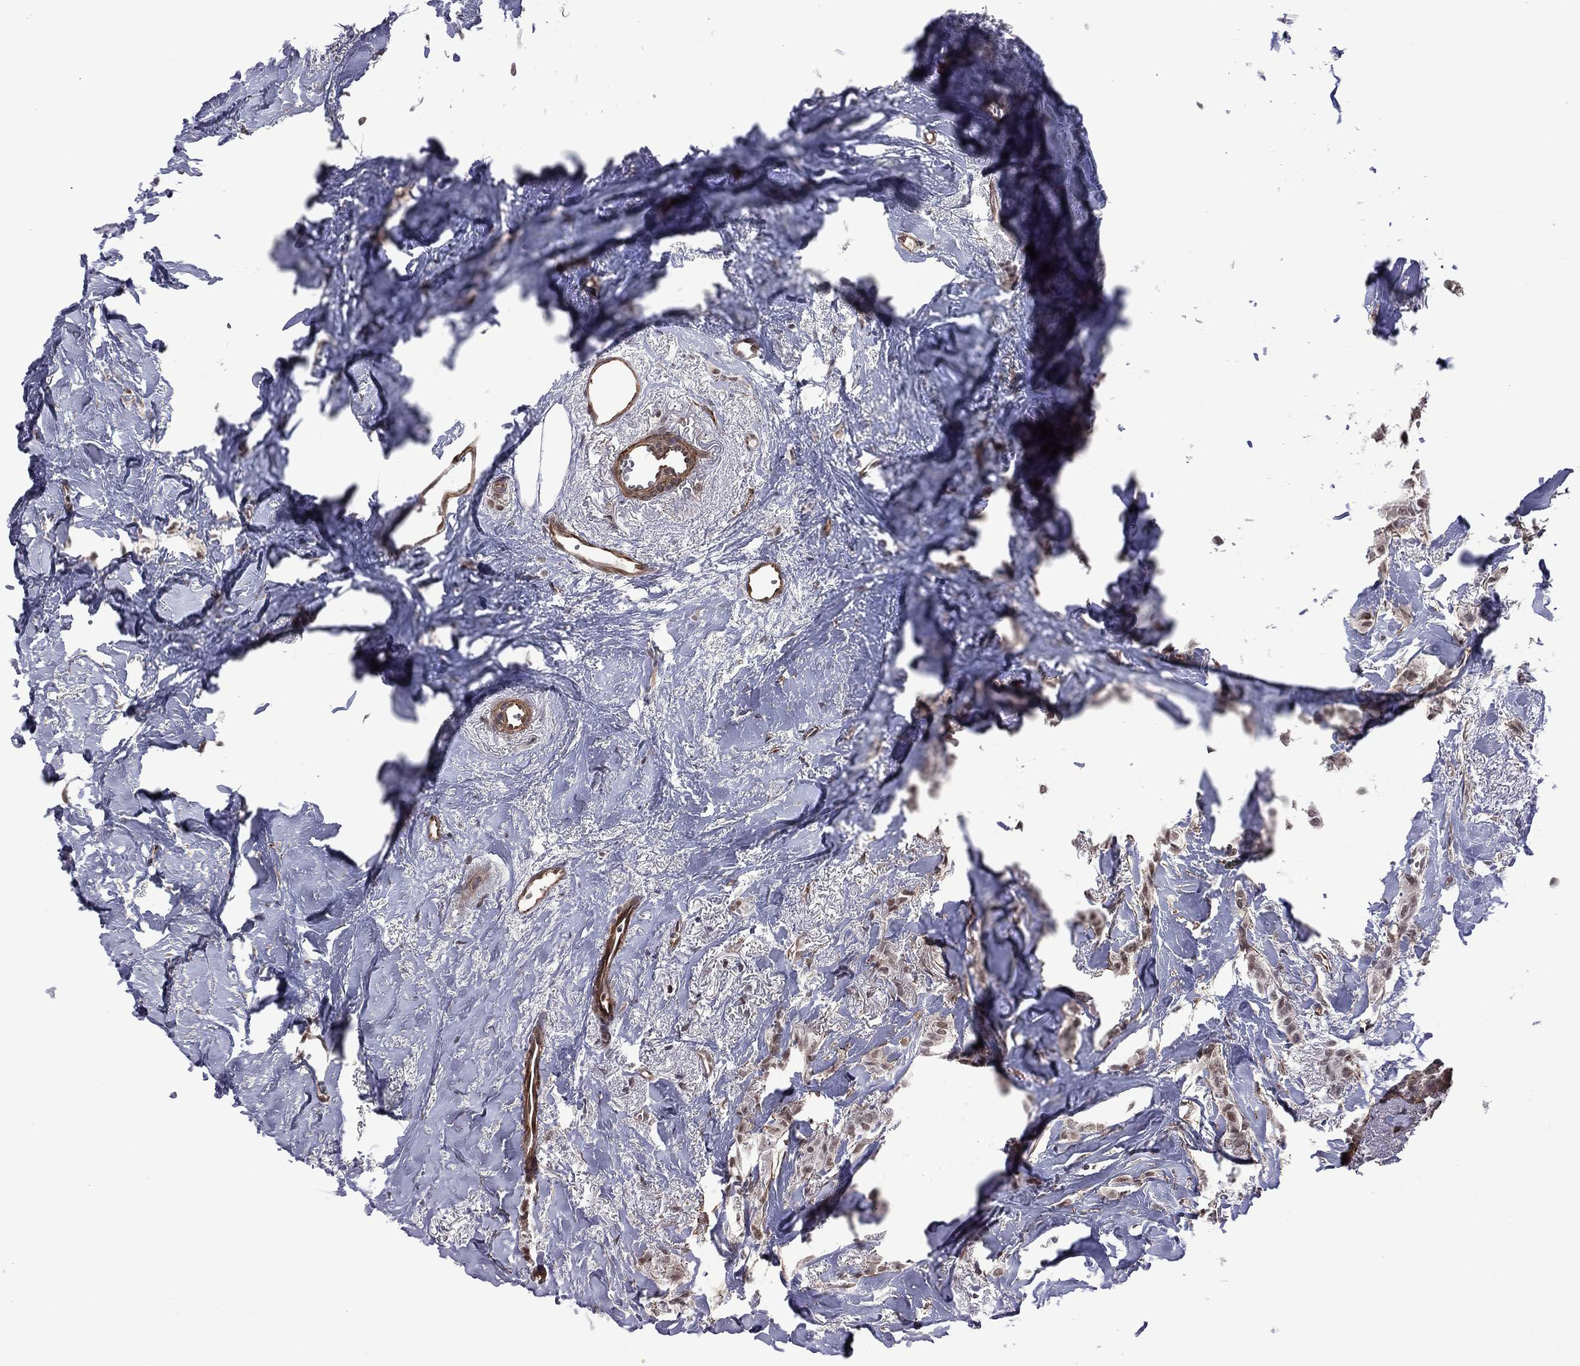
{"staining": {"intensity": "moderate", "quantity": "<25%", "location": "nuclear"}, "tissue": "breast cancer", "cell_type": "Tumor cells", "image_type": "cancer", "snomed": [{"axis": "morphology", "description": "Duct carcinoma"}, {"axis": "topography", "description": "Breast"}], "caption": "DAB (3,3'-diaminobenzidine) immunohistochemical staining of human breast intraductal carcinoma displays moderate nuclear protein staining in approximately <25% of tumor cells.", "gene": "BRF1", "patient": {"sex": "female", "age": 85}}